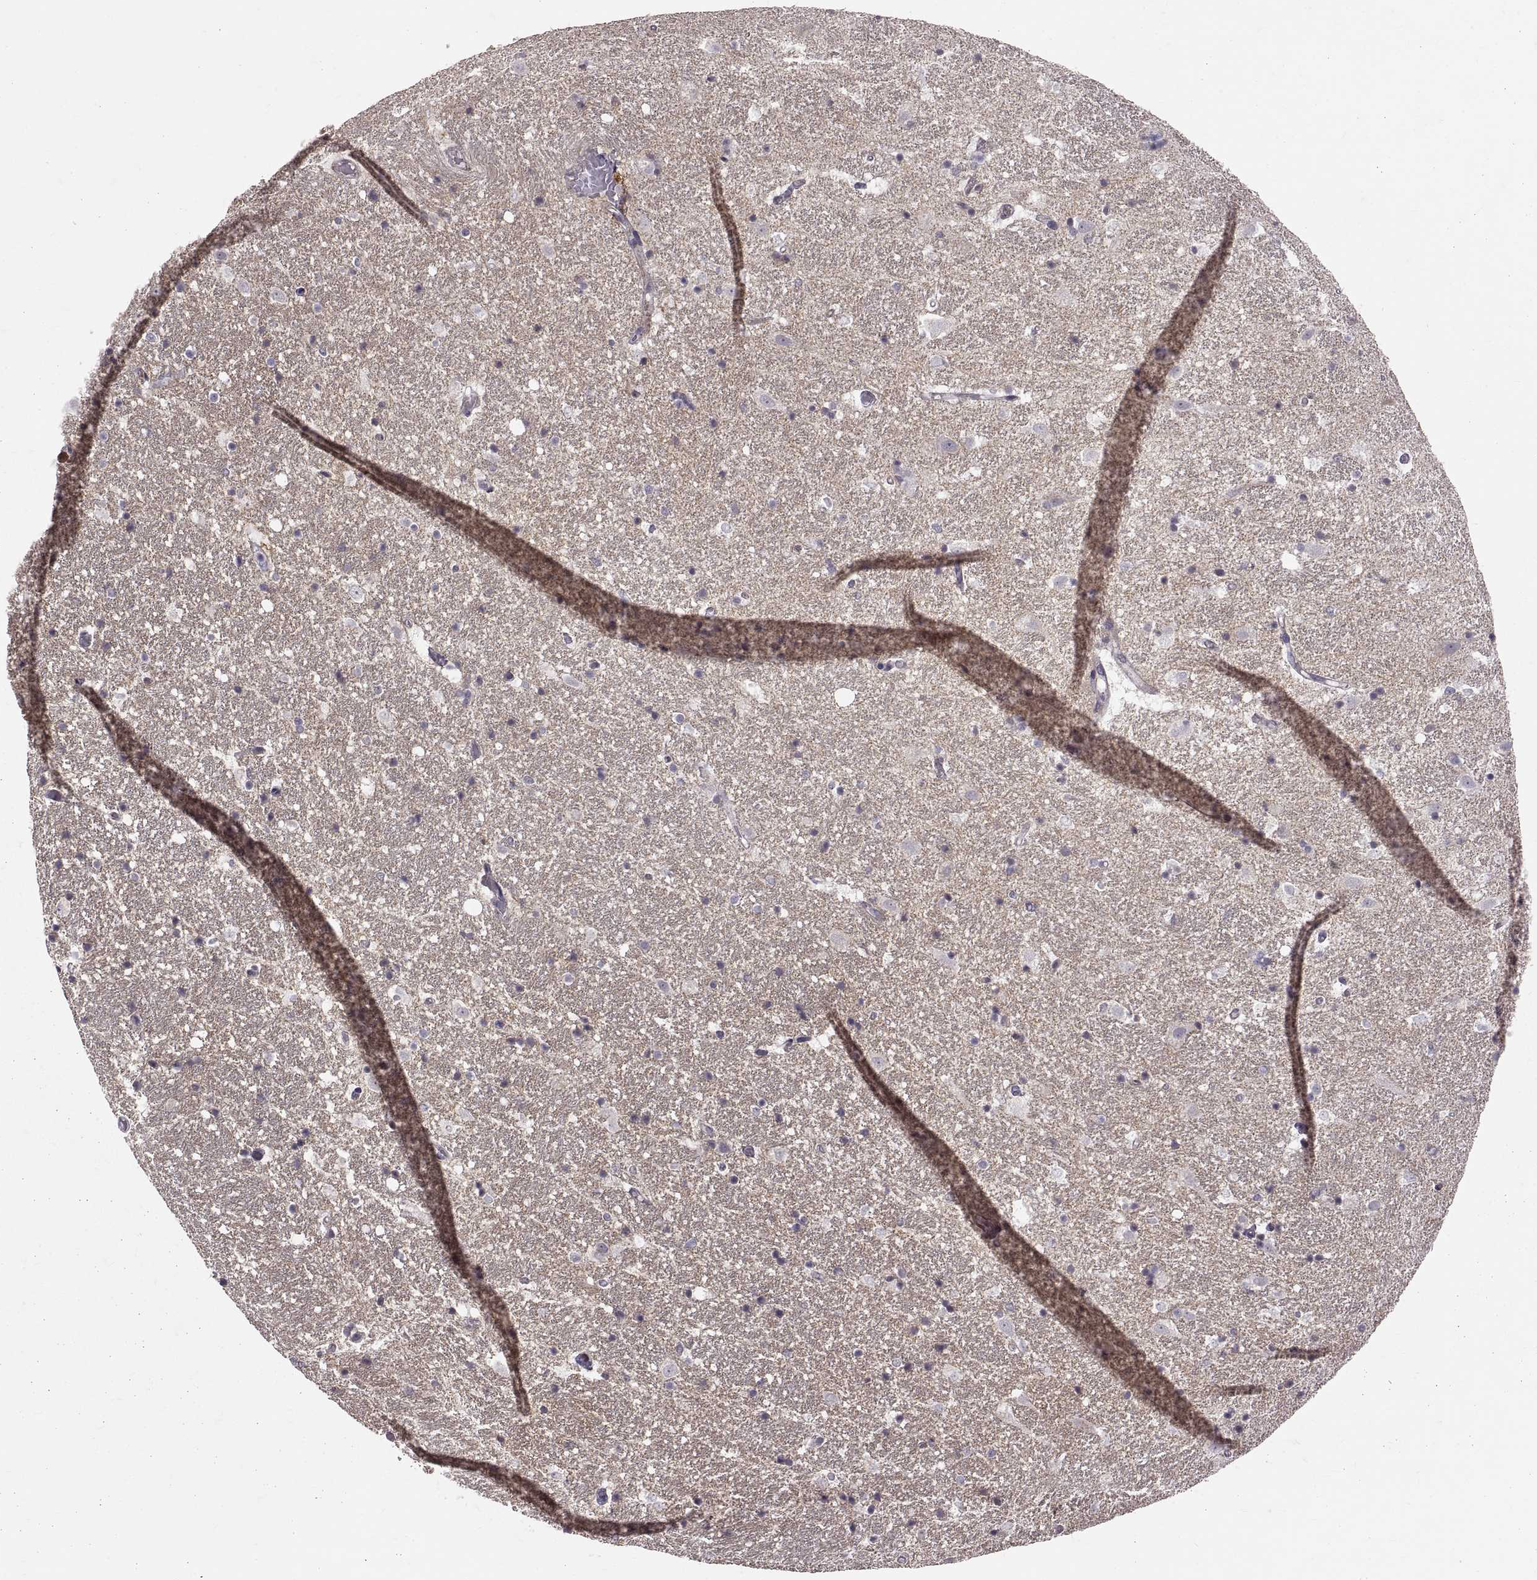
{"staining": {"intensity": "negative", "quantity": "none", "location": "none"}, "tissue": "hippocampus", "cell_type": "Glial cells", "image_type": "normal", "snomed": [{"axis": "morphology", "description": "Normal tissue, NOS"}, {"axis": "topography", "description": "Hippocampus"}], "caption": "Immunohistochemistry (IHC) of unremarkable human hippocampus demonstrates no positivity in glial cells.", "gene": "CDH2", "patient": {"sex": "male", "age": 49}}